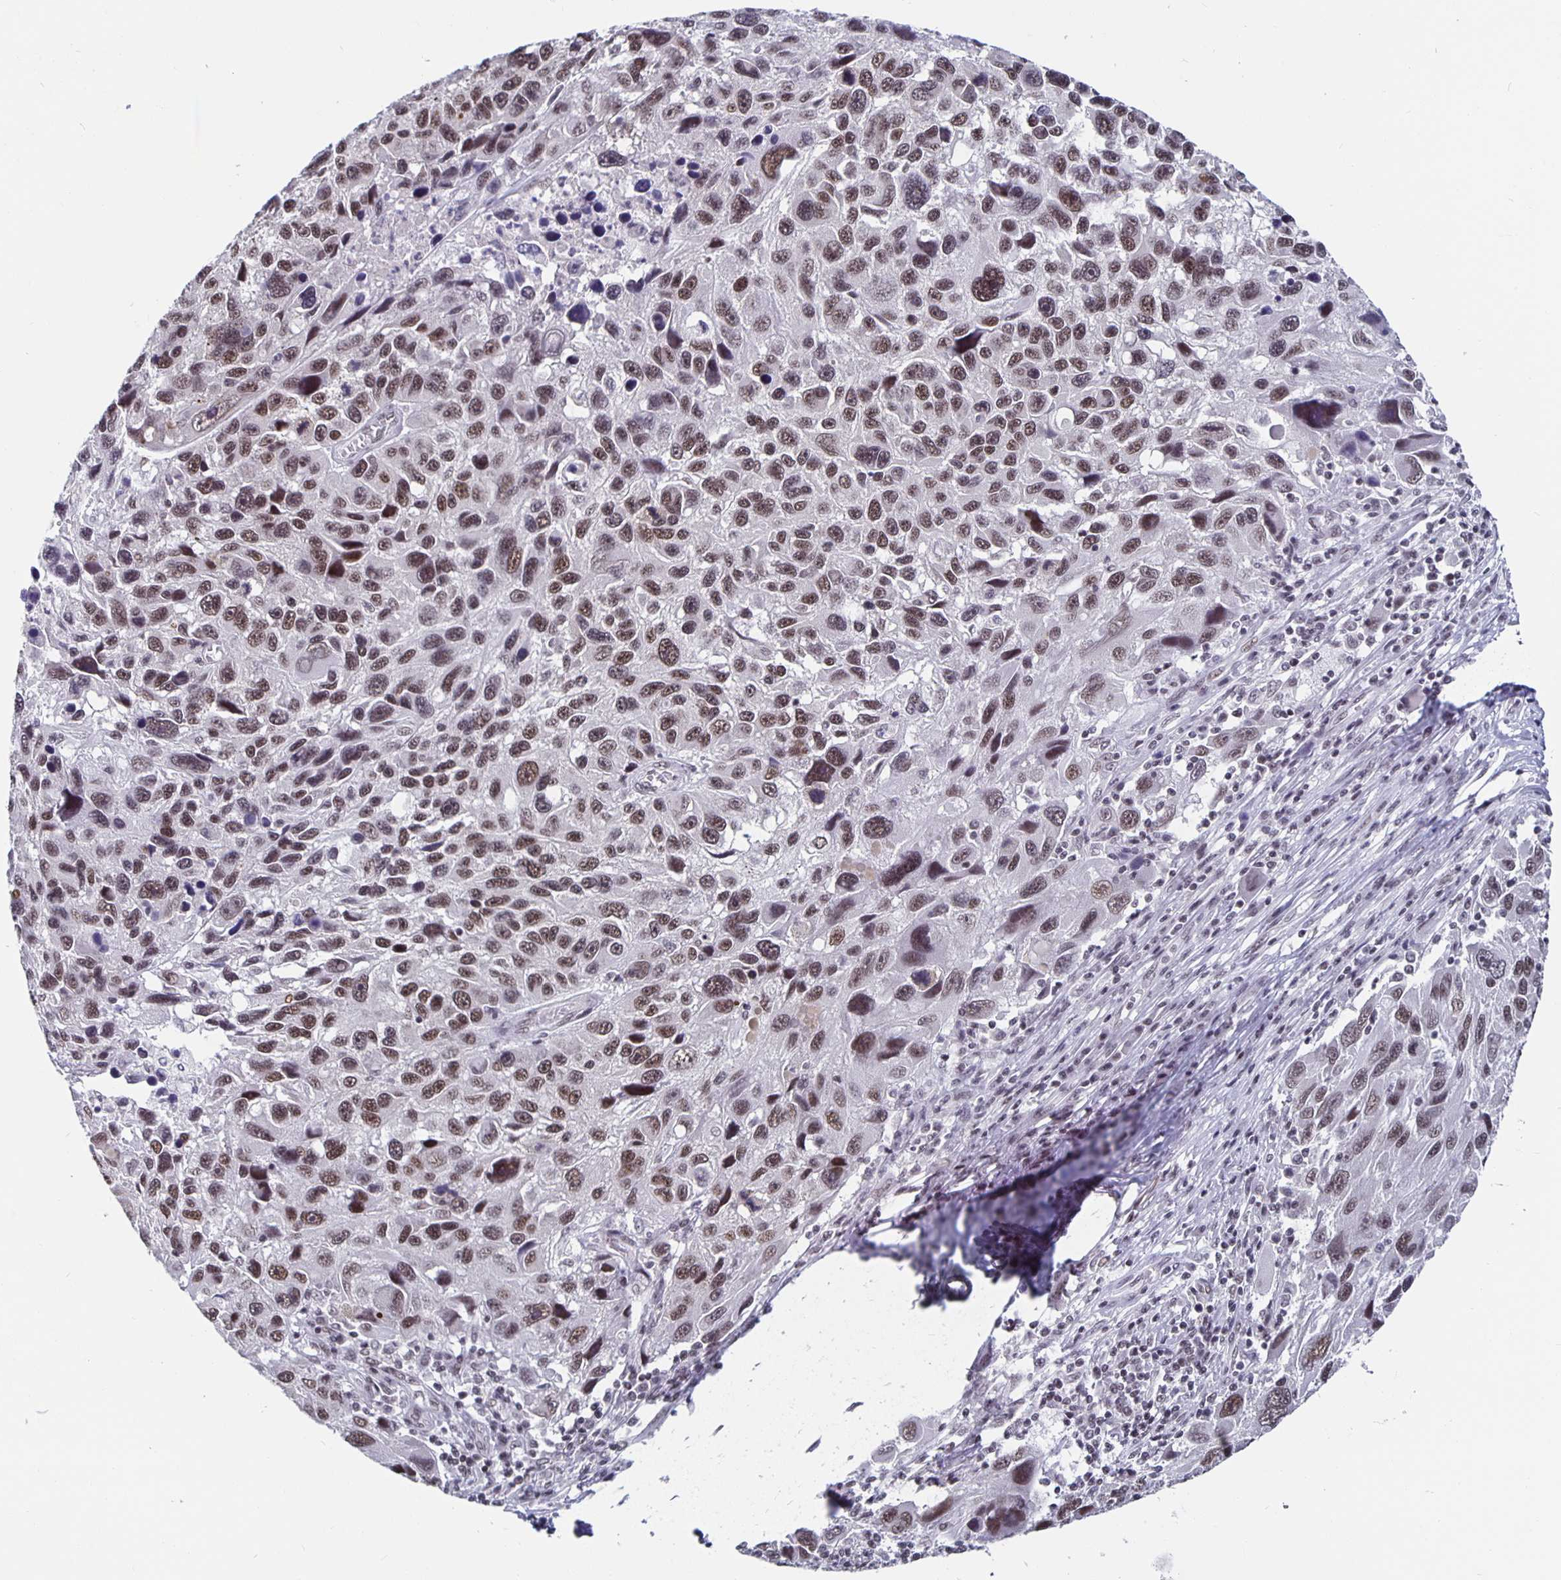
{"staining": {"intensity": "moderate", "quantity": ">75%", "location": "nuclear"}, "tissue": "melanoma", "cell_type": "Tumor cells", "image_type": "cancer", "snomed": [{"axis": "morphology", "description": "Malignant melanoma, NOS"}, {"axis": "topography", "description": "Skin"}], "caption": "IHC image of human melanoma stained for a protein (brown), which demonstrates medium levels of moderate nuclear staining in about >75% of tumor cells.", "gene": "PBX2", "patient": {"sex": "male", "age": 53}}